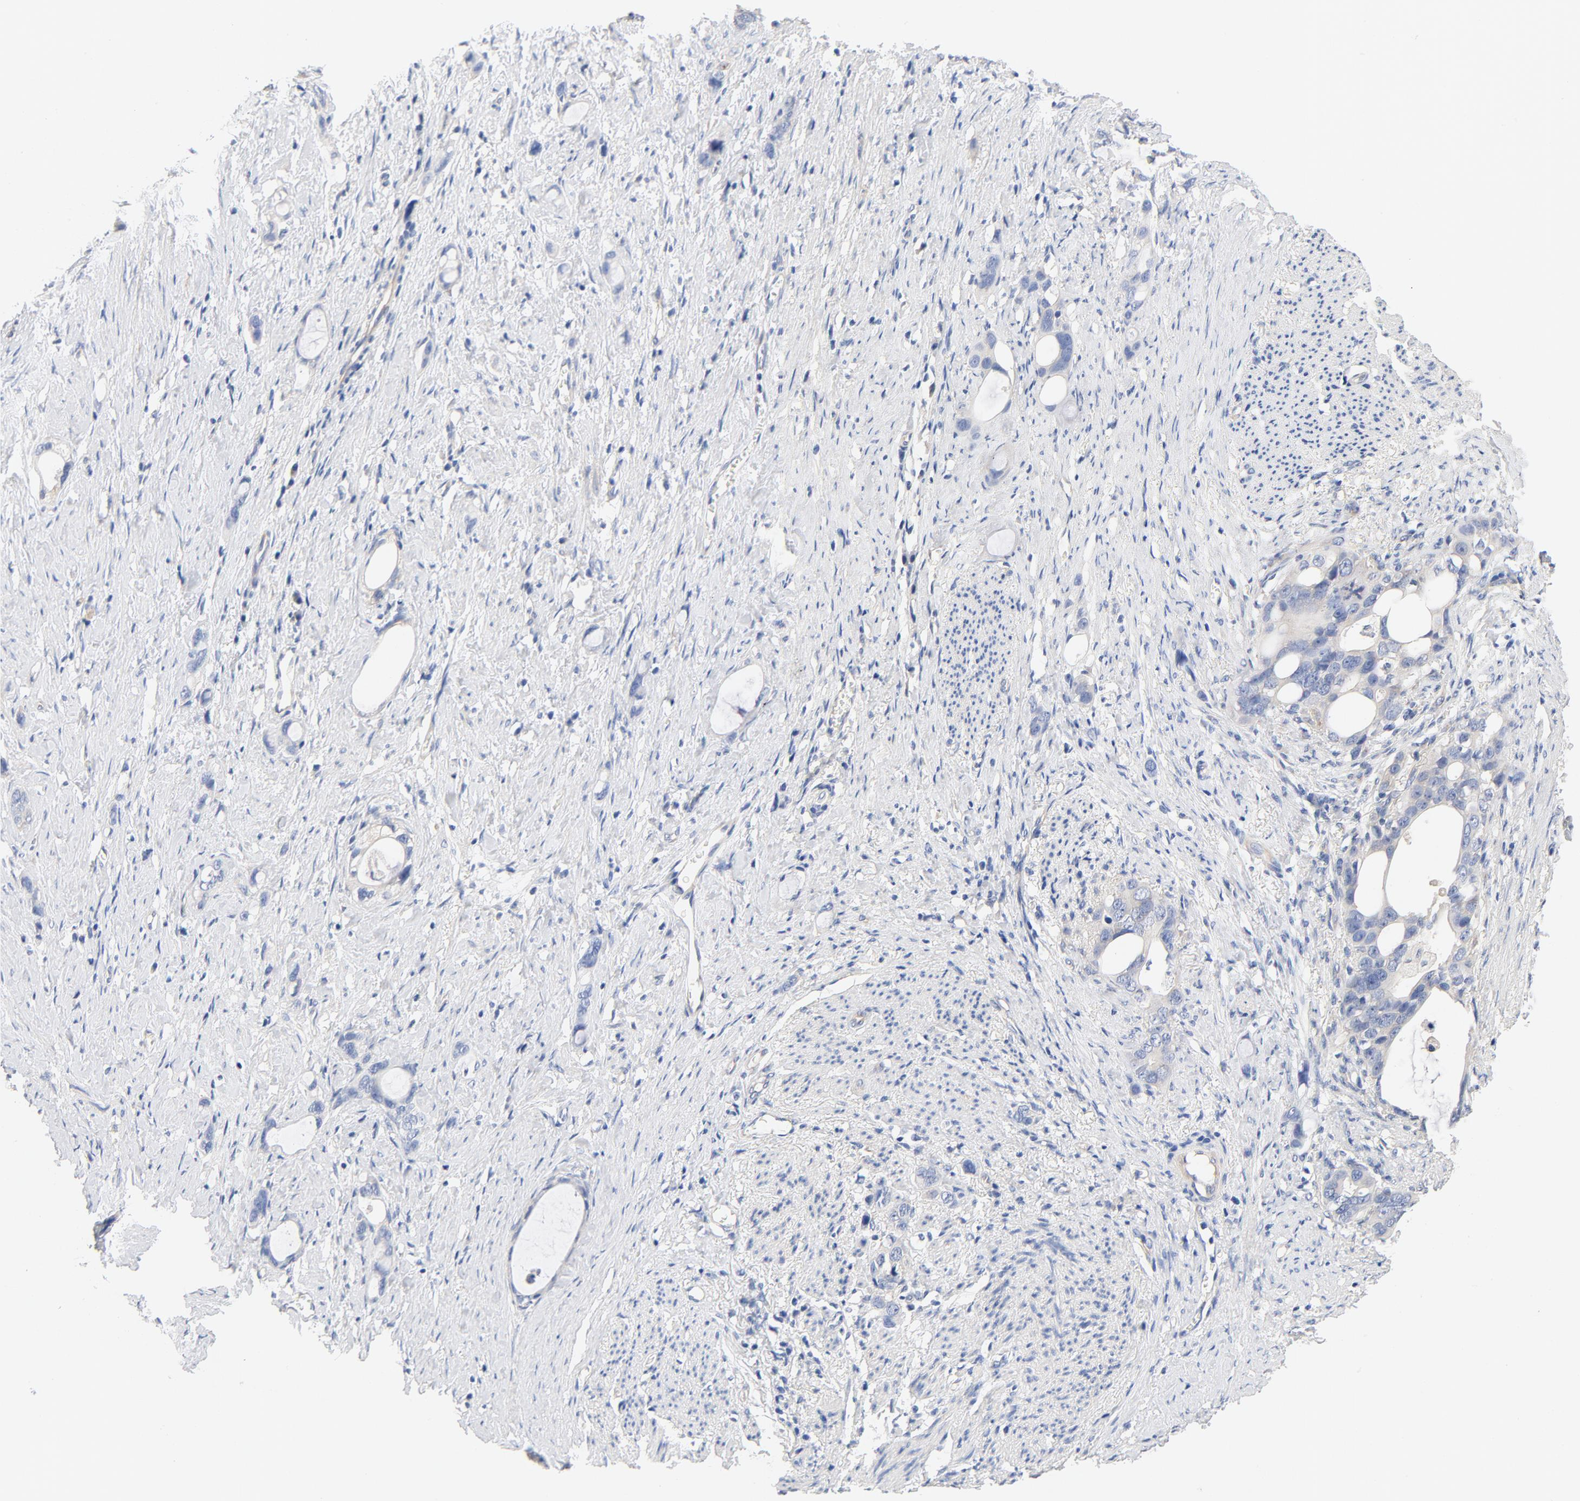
{"staining": {"intensity": "weak", "quantity": "<25%", "location": "cytoplasmic/membranous"}, "tissue": "stomach cancer", "cell_type": "Tumor cells", "image_type": "cancer", "snomed": [{"axis": "morphology", "description": "Adenocarcinoma, NOS"}, {"axis": "topography", "description": "Stomach"}], "caption": "There is no significant staining in tumor cells of stomach cancer. (DAB (3,3'-diaminobenzidine) IHC visualized using brightfield microscopy, high magnification).", "gene": "DYNC1H1", "patient": {"sex": "female", "age": 75}}